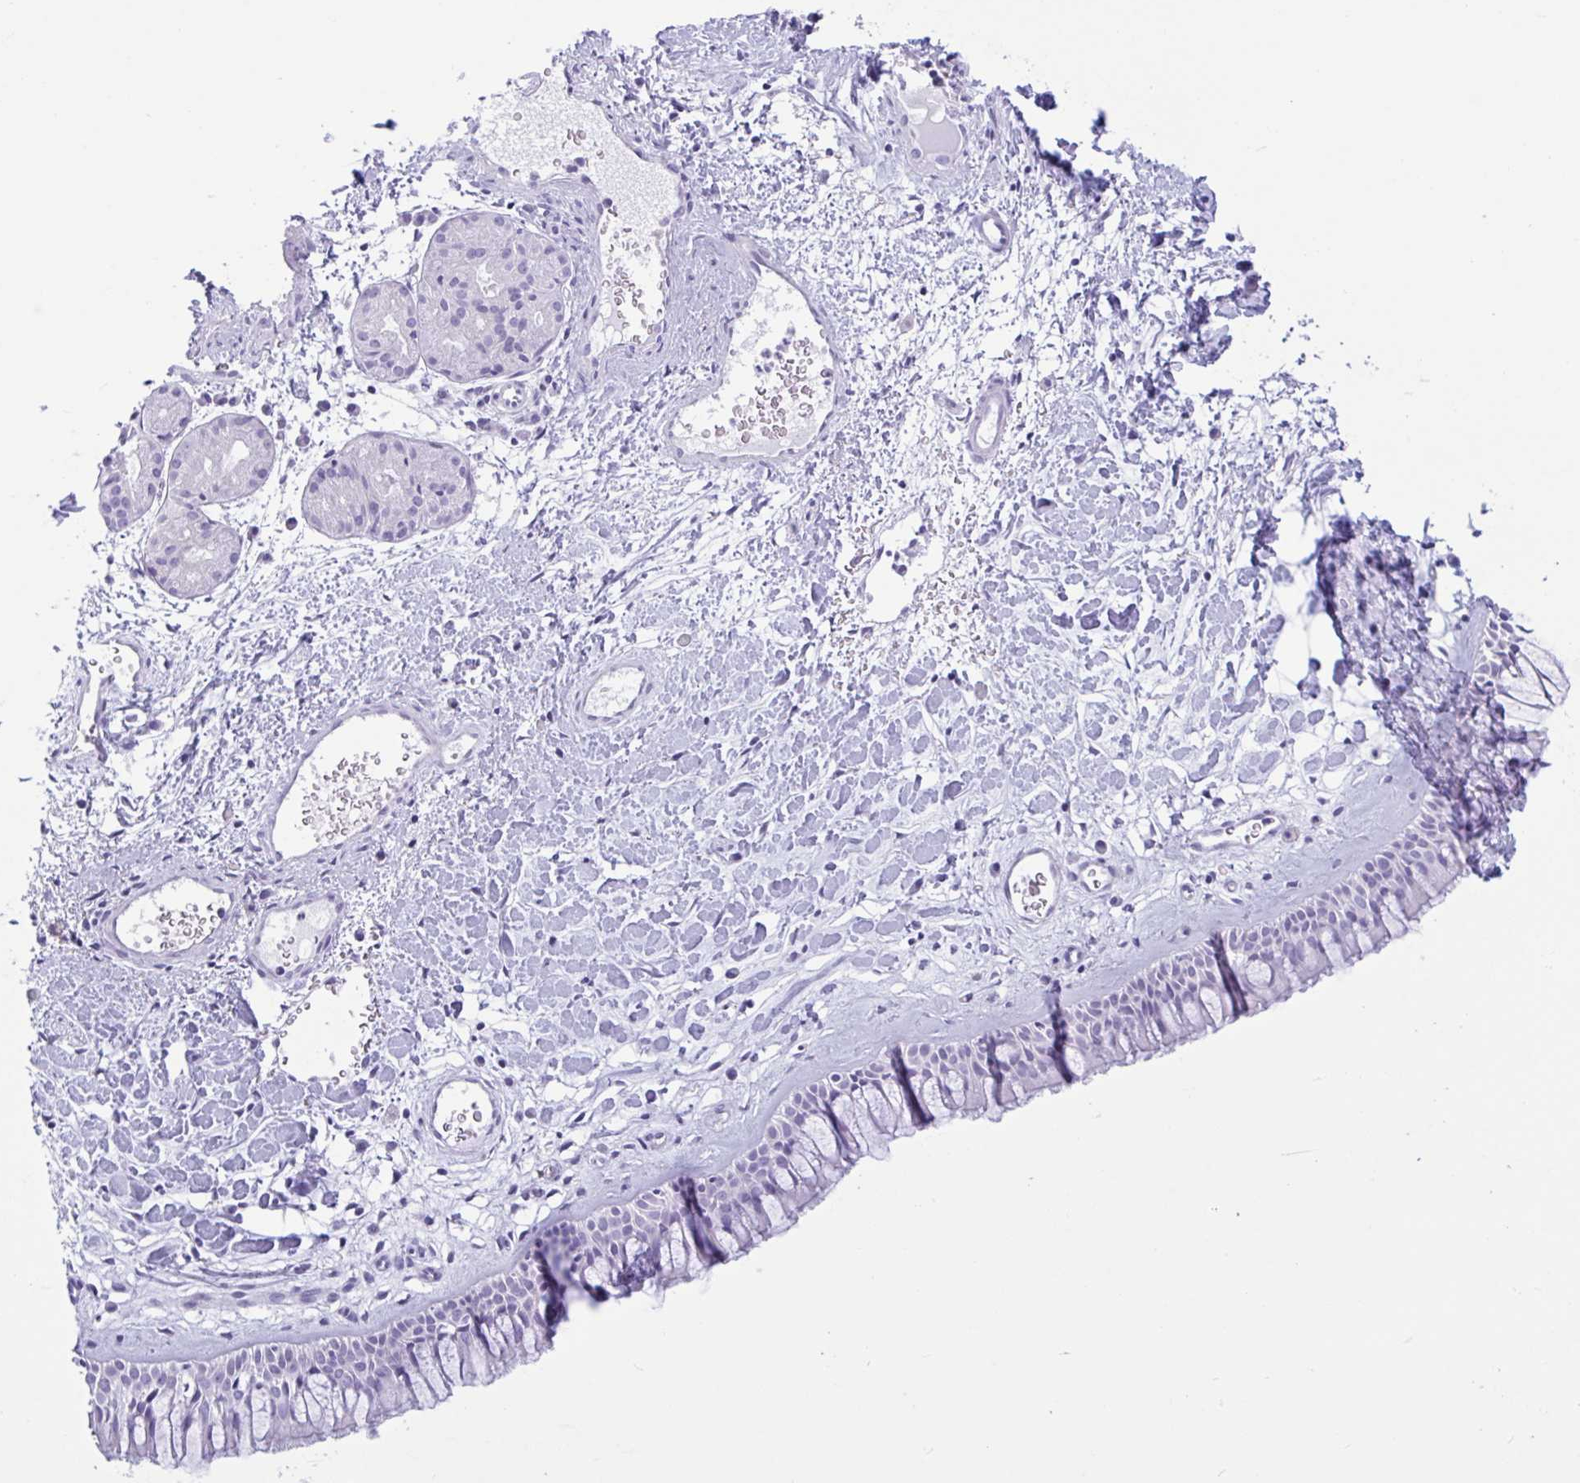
{"staining": {"intensity": "negative", "quantity": "none", "location": "none"}, "tissue": "nasopharynx", "cell_type": "Respiratory epithelial cells", "image_type": "normal", "snomed": [{"axis": "morphology", "description": "Normal tissue, NOS"}, {"axis": "topography", "description": "Nasopharynx"}], "caption": "Image shows no significant protein positivity in respiratory epithelial cells of unremarkable nasopharynx.", "gene": "CTSE", "patient": {"sex": "male", "age": 65}}